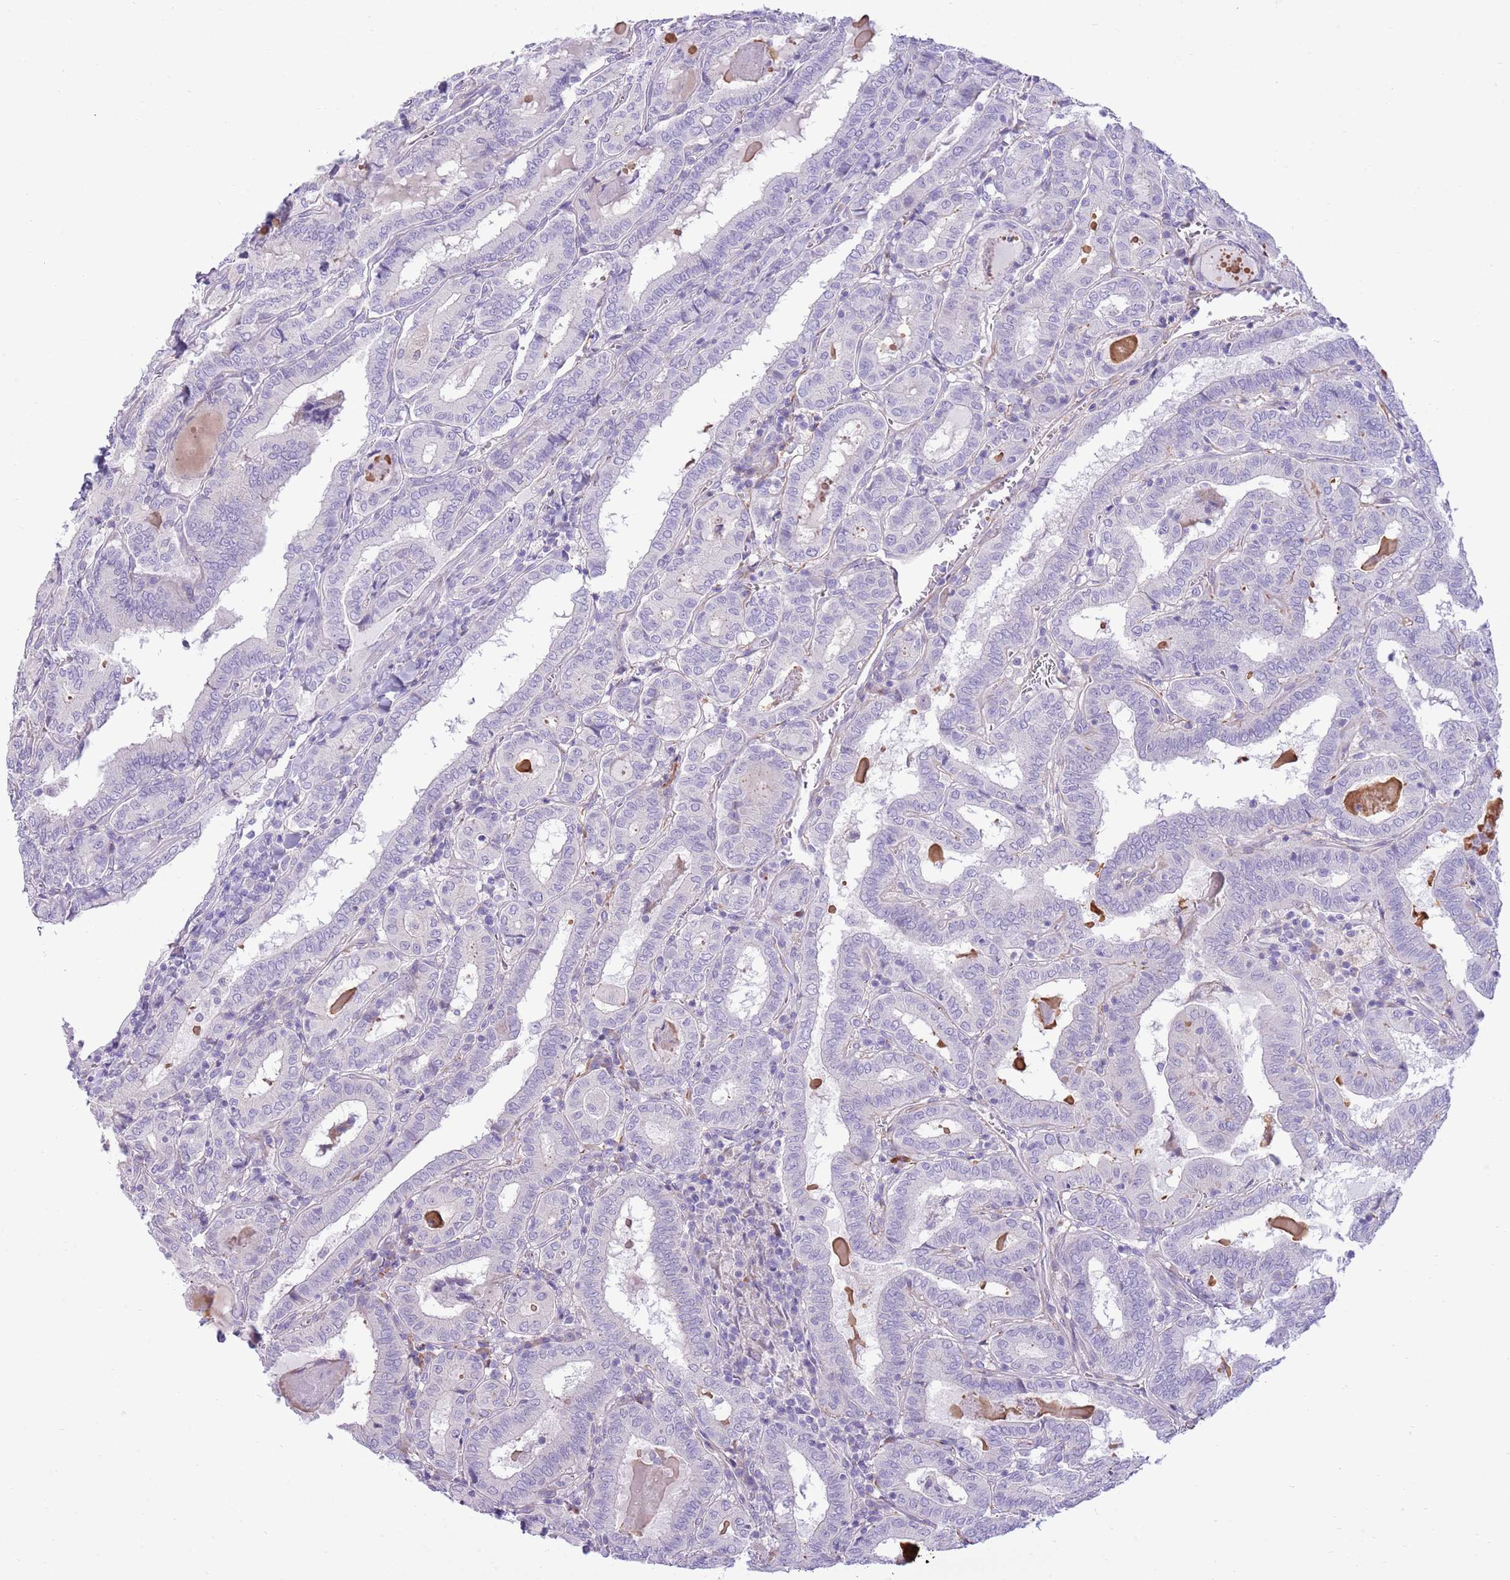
{"staining": {"intensity": "negative", "quantity": "none", "location": "none"}, "tissue": "thyroid cancer", "cell_type": "Tumor cells", "image_type": "cancer", "snomed": [{"axis": "morphology", "description": "Papillary adenocarcinoma, NOS"}, {"axis": "topography", "description": "Thyroid gland"}], "caption": "A high-resolution histopathology image shows immunohistochemistry (IHC) staining of thyroid papillary adenocarcinoma, which demonstrates no significant staining in tumor cells.", "gene": "ZC4H2", "patient": {"sex": "female", "age": 72}}